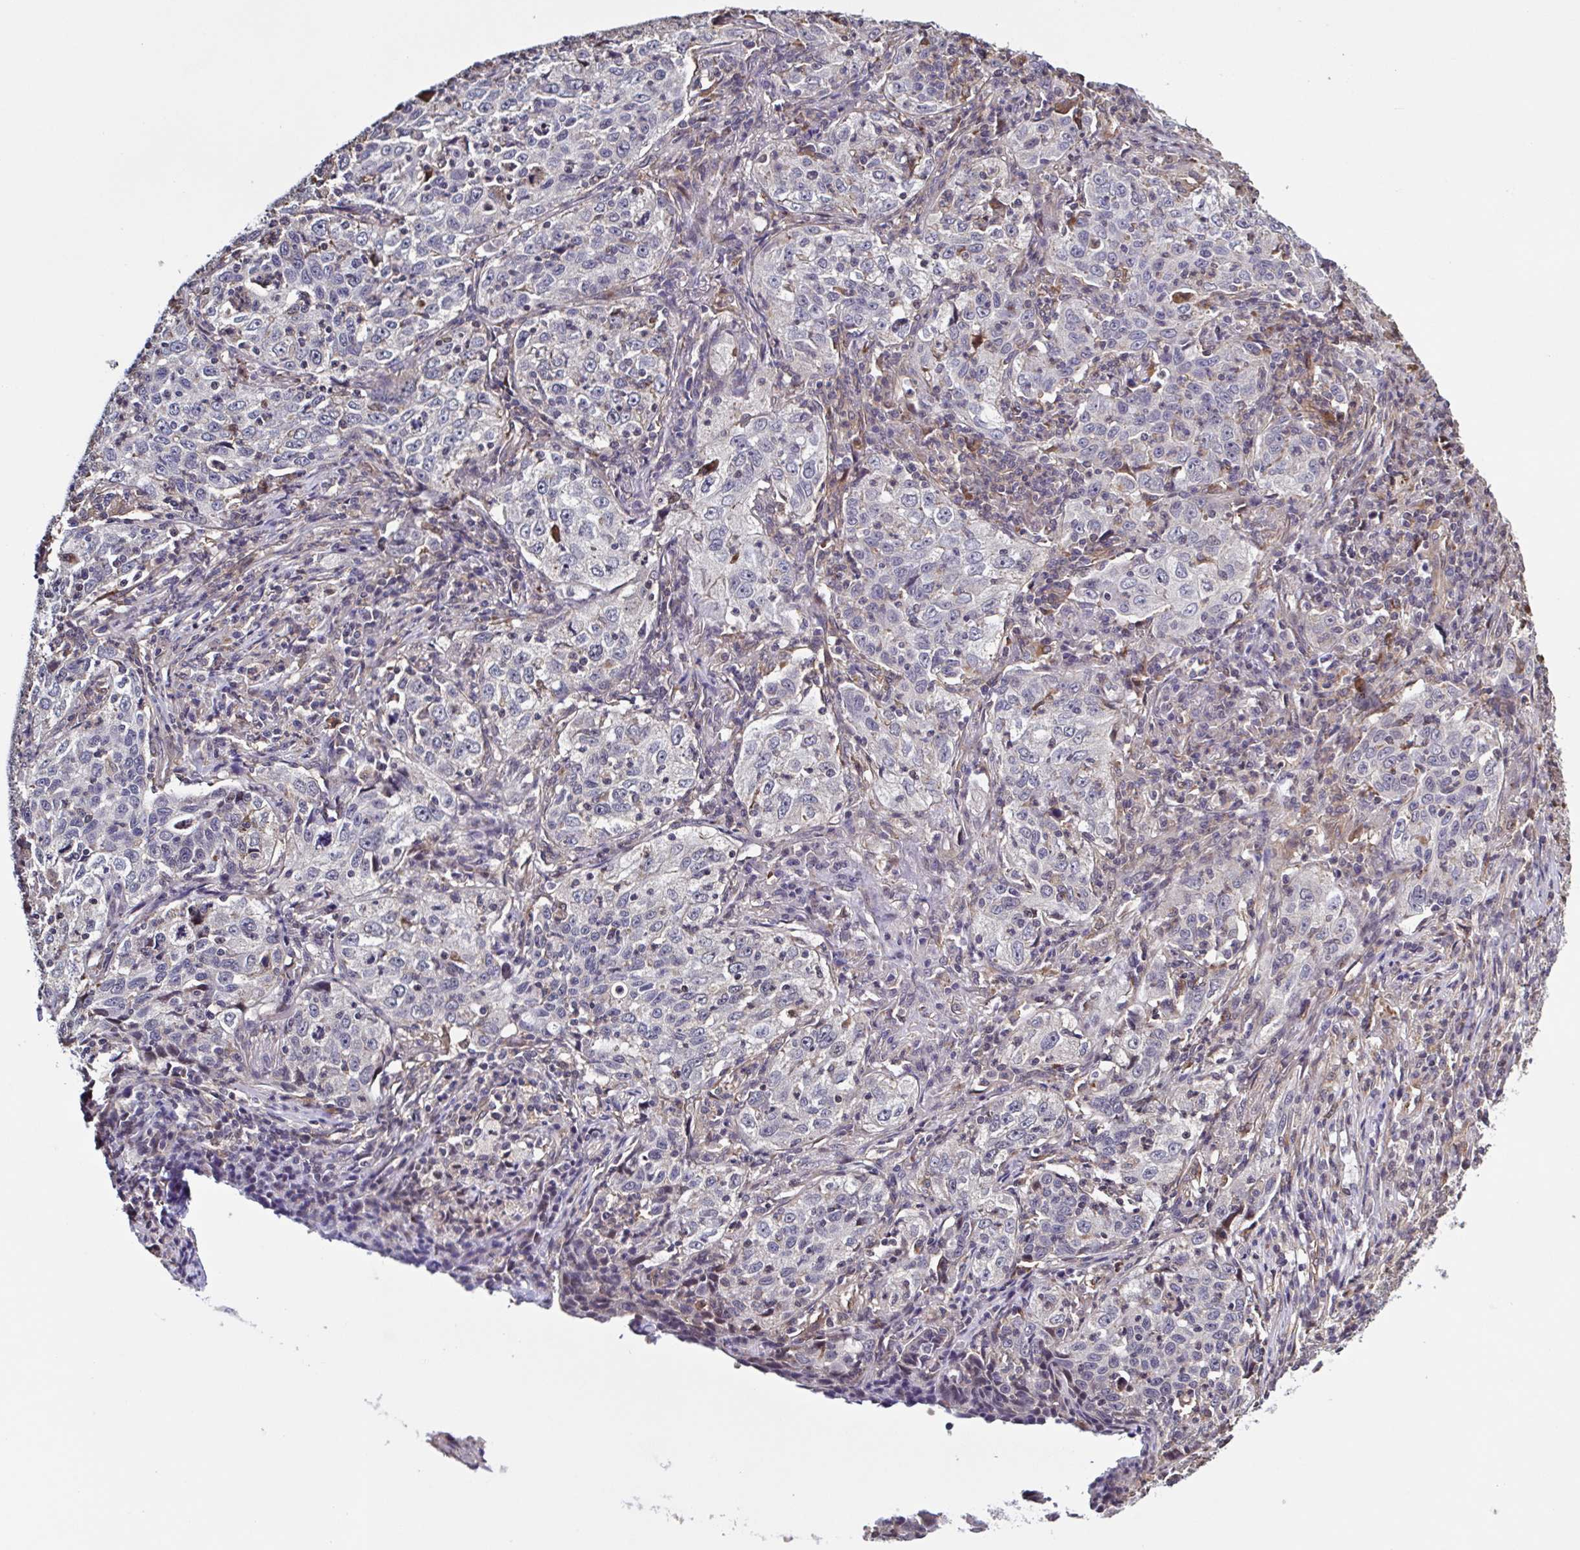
{"staining": {"intensity": "negative", "quantity": "none", "location": "none"}, "tissue": "lung cancer", "cell_type": "Tumor cells", "image_type": "cancer", "snomed": [{"axis": "morphology", "description": "Squamous cell carcinoma, NOS"}, {"axis": "topography", "description": "Lung"}], "caption": "IHC of human squamous cell carcinoma (lung) exhibits no positivity in tumor cells.", "gene": "ZNF200", "patient": {"sex": "male", "age": 71}}